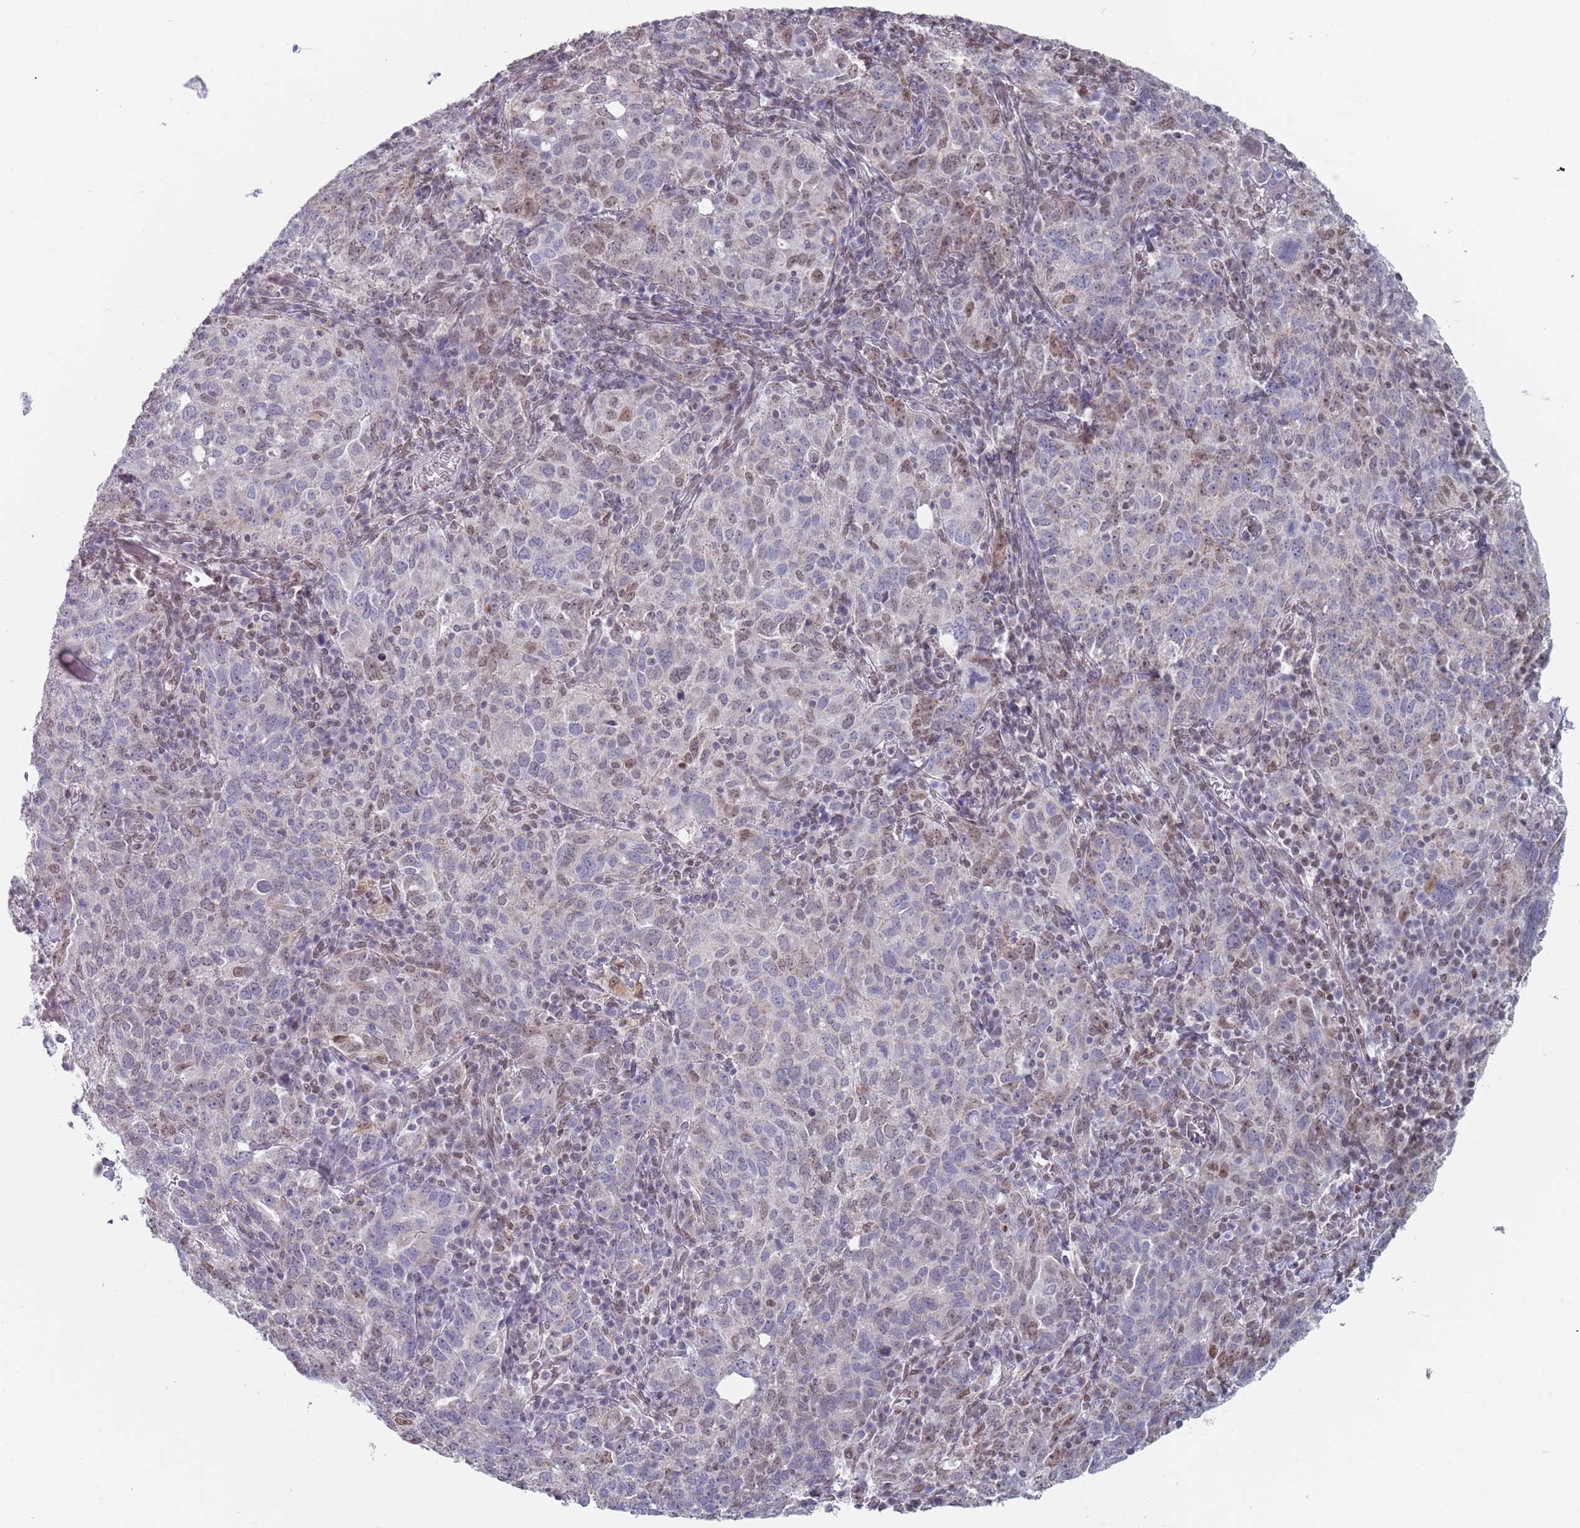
{"staining": {"intensity": "weak", "quantity": "<25%", "location": "nuclear"}, "tissue": "ovarian cancer", "cell_type": "Tumor cells", "image_type": "cancer", "snomed": [{"axis": "morphology", "description": "Carcinoma, endometroid"}, {"axis": "topography", "description": "Ovary"}], "caption": "DAB (3,3'-diaminobenzidine) immunohistochemical staining of human ovarian cancer (endometroid carcinoma) shows no significant staining in tumor cells.", "gene": "MFSD12", "patient": {"sex": "female", "age": 62}}